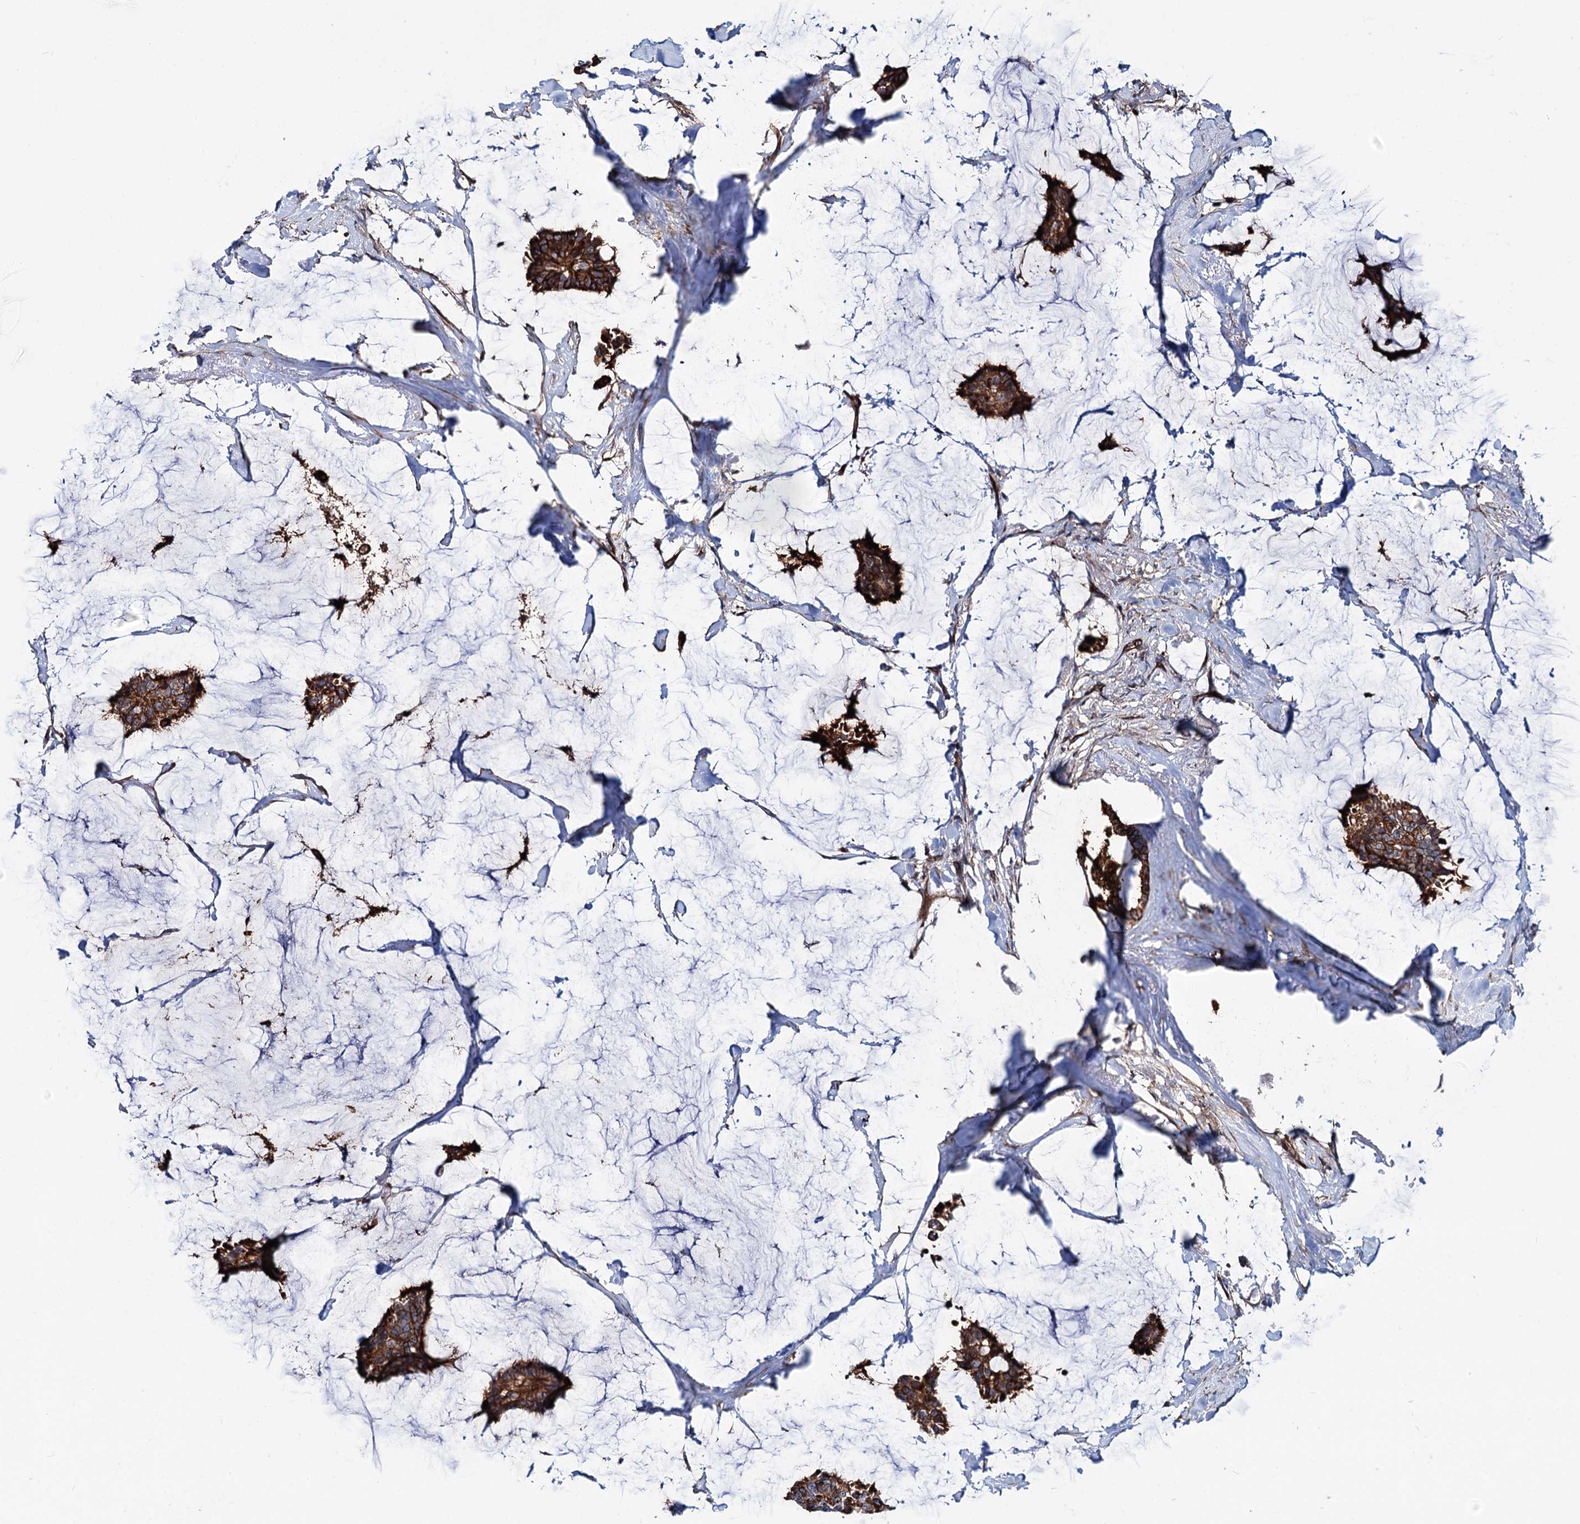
{"staining": {"intensity": "strong", "quantity": ">75%", "location": "cytoplasmic/membranous"}, "tissue": "breast cancer", "cell_type": "Tumor cells", "image_type": "cancer", "snomed": [{"axis": "morphology", "description": "Duct carcinoma"}, {"axis": "topography", "description": "Breast"}], "caption": "A high-resolution histopathology image shows immunohistochemistry staining of invasive ductal carcinoma (breast), which demonstrates strong cytoplasmic/membranous staining in approximately >75% of tumor cells. (DAB (3,3'-diaminobenzidine) = brown stain, brightfield microscopy at high magnification).", "gene": "PTDSS2", "patient": {"sex": "female", "age": 93}}